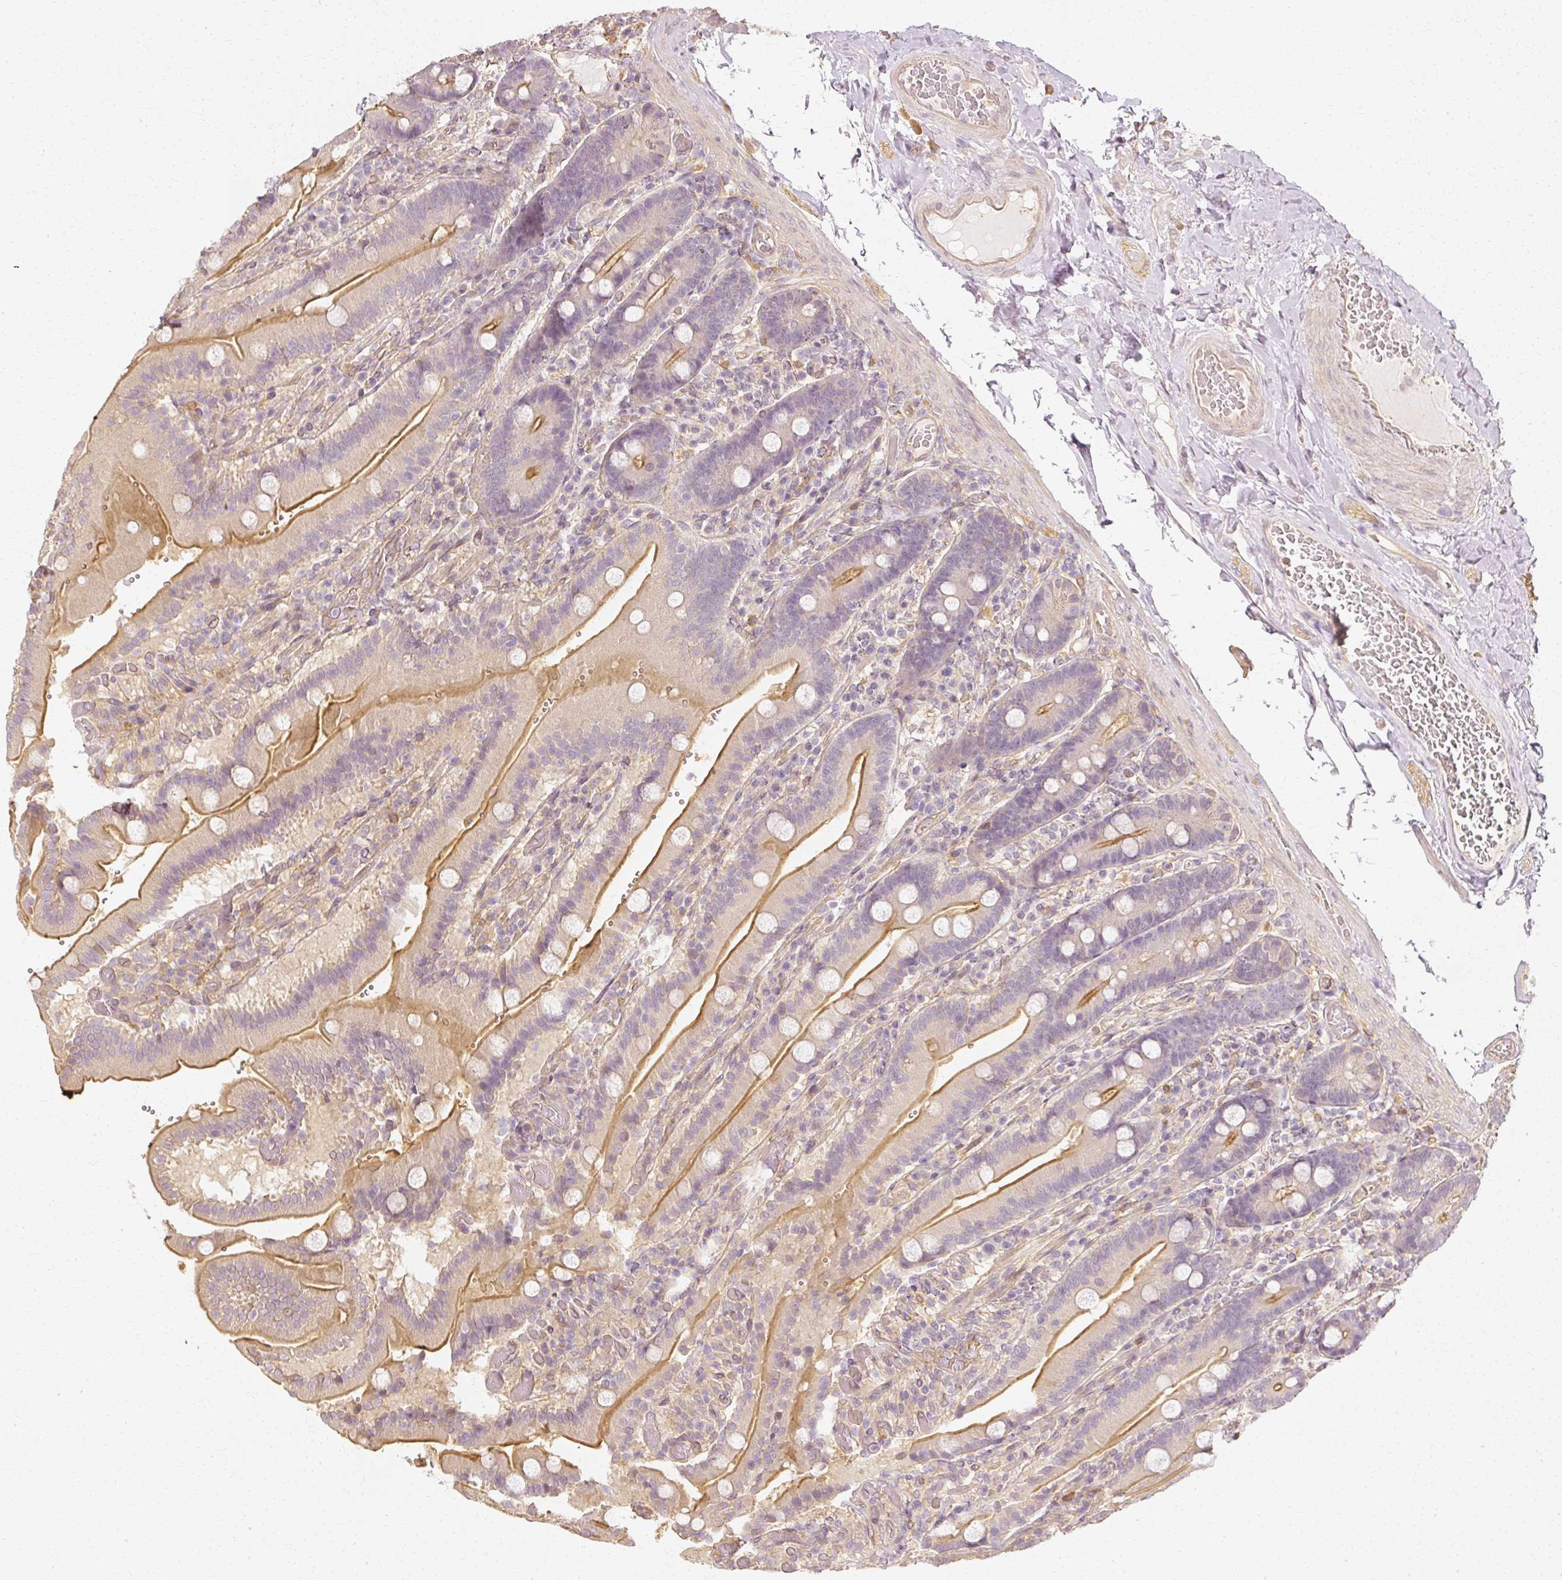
{"staining": {"intensity": "moderate", "quantity": "25%-75%", "location": "cytoplasmic/membranous"}, "tissue": "duodenum", "cell_type": "Glandular cells", "image_type": "normal", "snomed": [{"axis": "morphology", "description": "Normal tissue, NOS"}, {"axis": "topography", "description": "Duodenum"}], "caption": "DAB (3,3'-diaminobenzidine) immunohistochemical staining of benign duodenum reveals moderate cytoplasmic/membranous protein staining in about 25%-75% of glandular cells. Nuclei are stained in blue.", "gene": "GNAQ", "patient": {"sex": "female", "age": 62}}